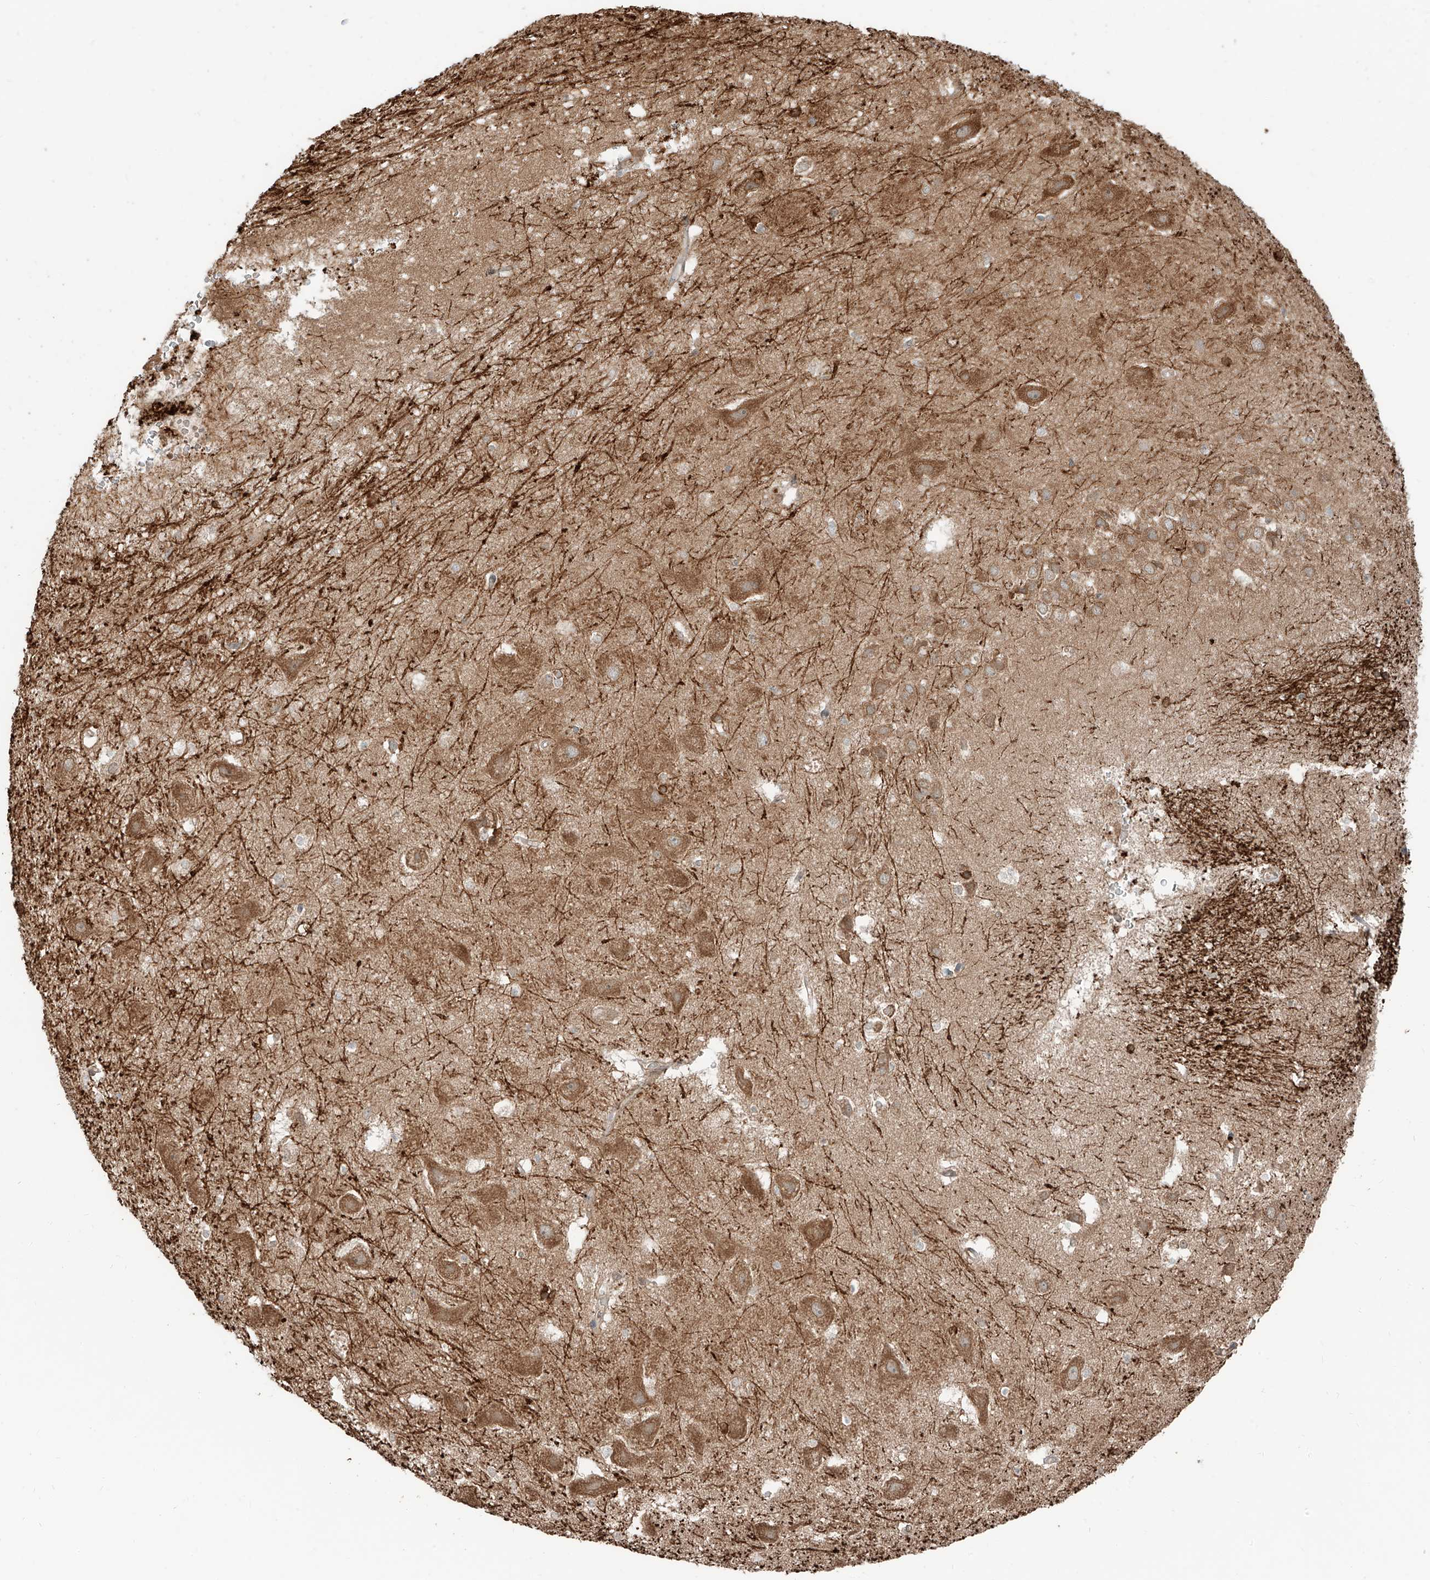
{"staining": {"intensity": "negative", "quantity": "none", "location": "none"}, "tissue": "hippocampus", "cell_type": "Glial cells", "image_type": "normal", "snomed": [{"axis": "morphology", "description": "Normal tissue, NOS"}, {"axis": "topography", "description": "Hippocampus"}], "caption": "DAB immunohistochemical staining of benign hippocampus demonstrates no significant staining in glial cells. (Immunohistochemistry, brightfield microscopy, high magnification).", "gene": "CEP162", "patient": {"sex": "female", "age": 52}}